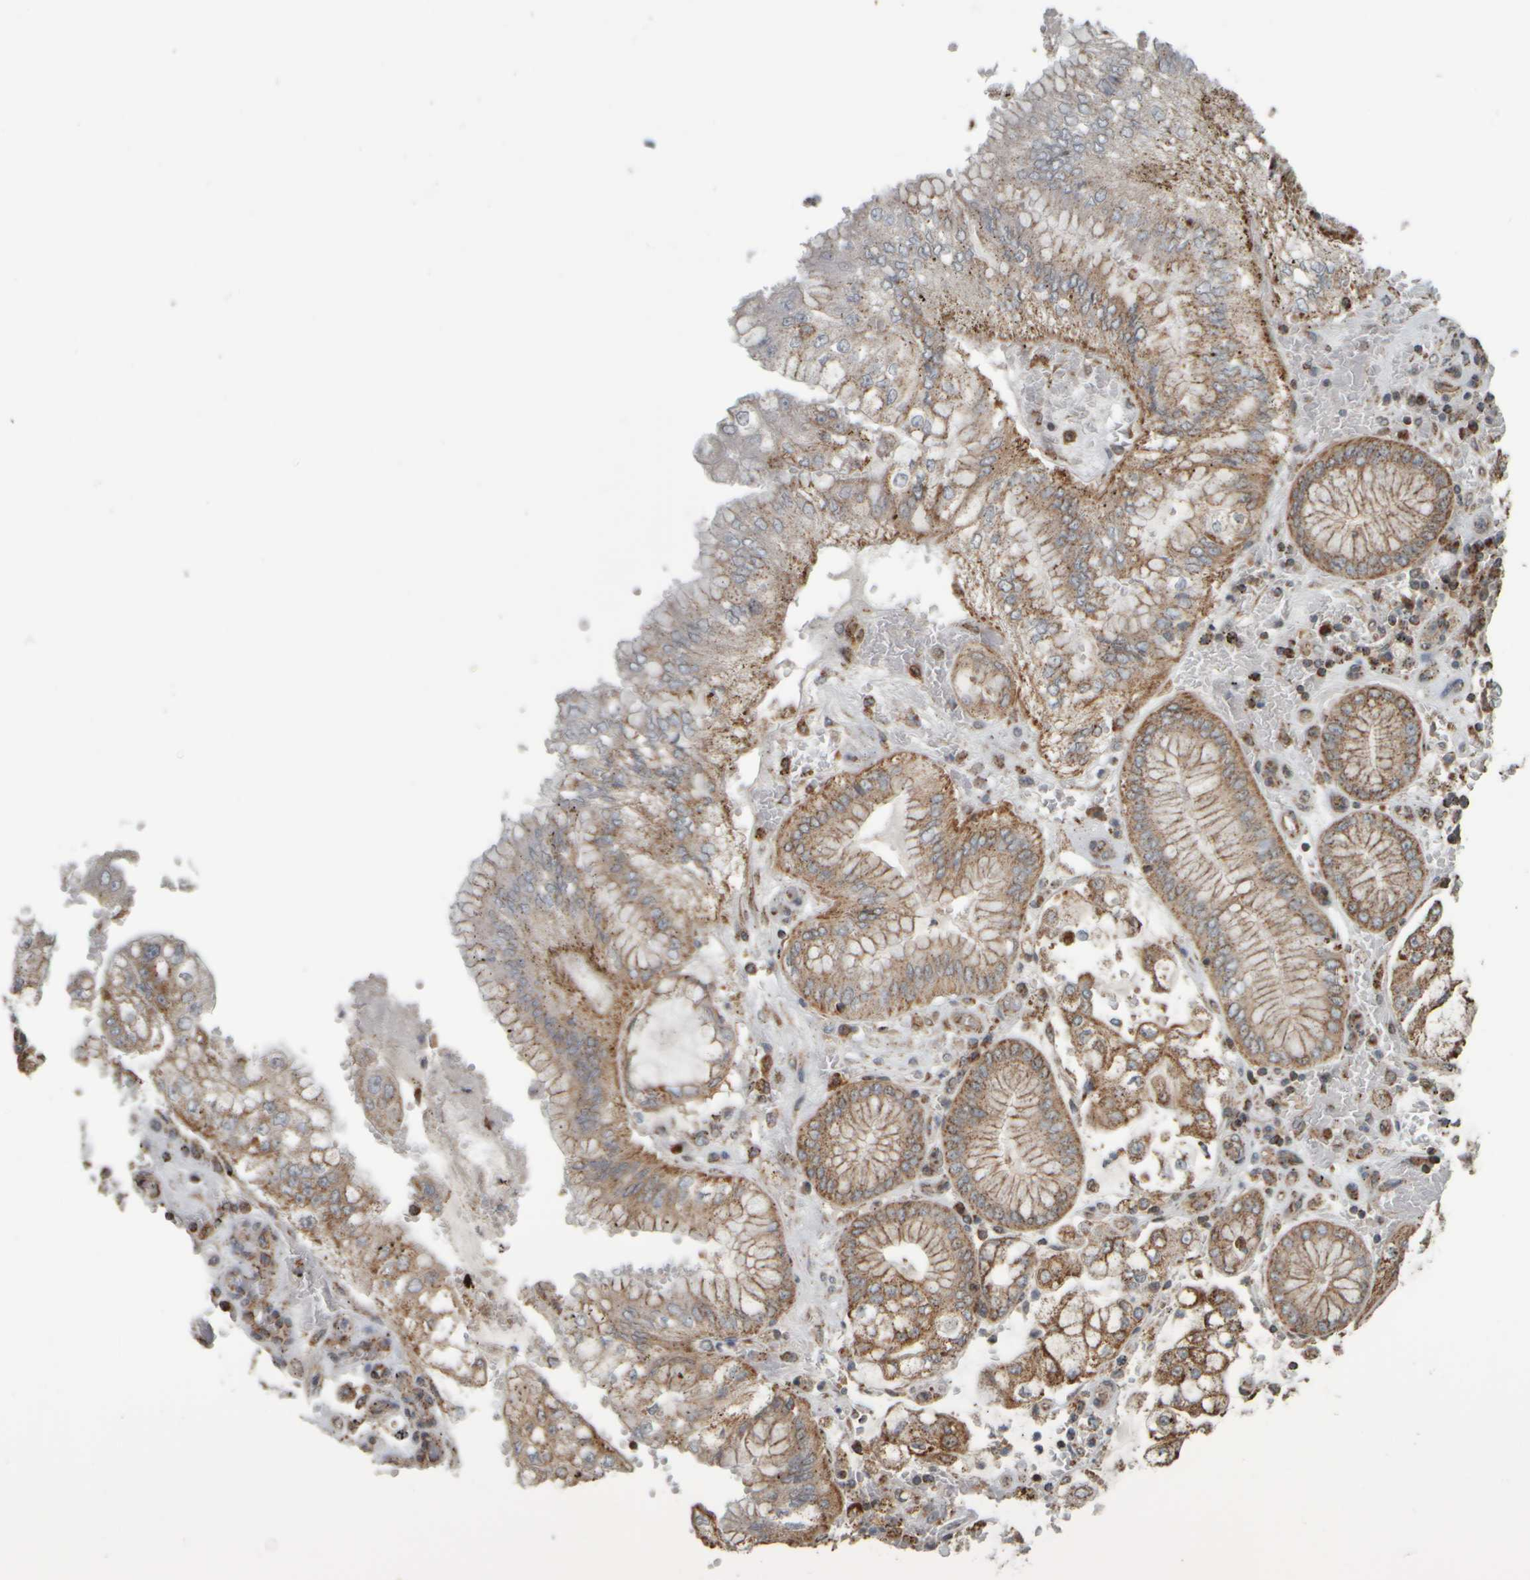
{"staining": {"intensity": "moderate", "quantity": ">75%", "location": "cytoplasmic/membranous"}, "tissue": "stomach cancer", "cell_type": "Tumor cells", "image_type": "cancer", "snomed": [{"axis": "morphology", "description": "Adenocarcinoma, NOS"}, {"axis": "topography", "description": "Stomach"}], "caption": "The photomicrograph displays a brown stain indicating the presence of a protein in the cytoplasmic/membranous of tumor cells in stomach adenocarcinoma.", "gene": "APBB2", "patient": {"sex": "male", "age": 76}}